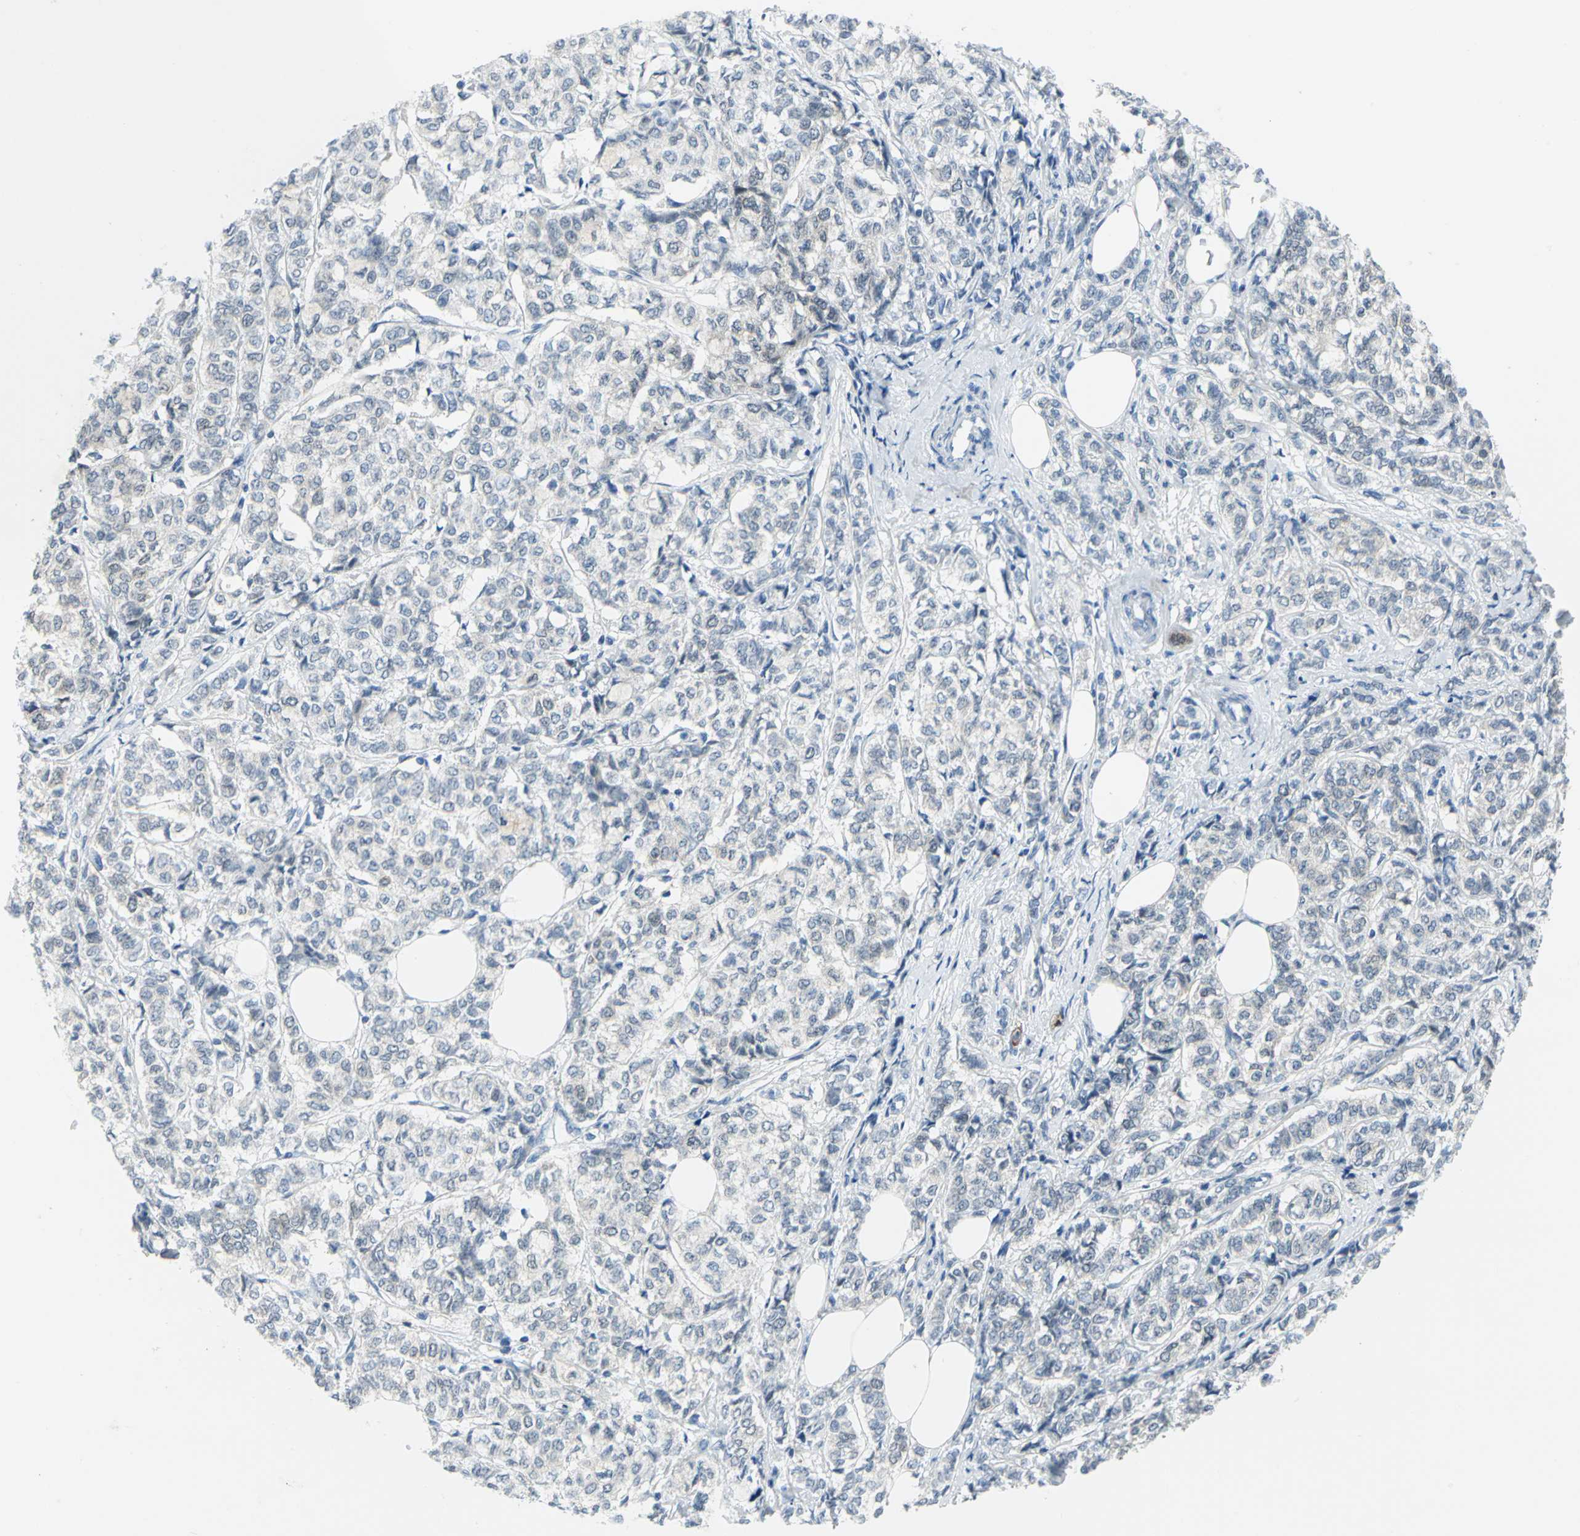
{"staining": {"intensity": "weak", "quantity": "25%-75%", "location": "cytoplasmic/membranous"}, "tissue": "breast cancer", "cell_type": "Tumor cells", "image_type": "cancer", "snomed": [{"axis": "morphology", "description": "Lobular carcinoma"}, {"axis": "topography", "description": "Breast"}], "caption": "The immunohistochemical stain shows weak cytoplasmic/membranous expression in tumor cells of breast lobular carcinoma tissue.", "gene": "SFN", "patient": {"sex": "female", "age": 60}}